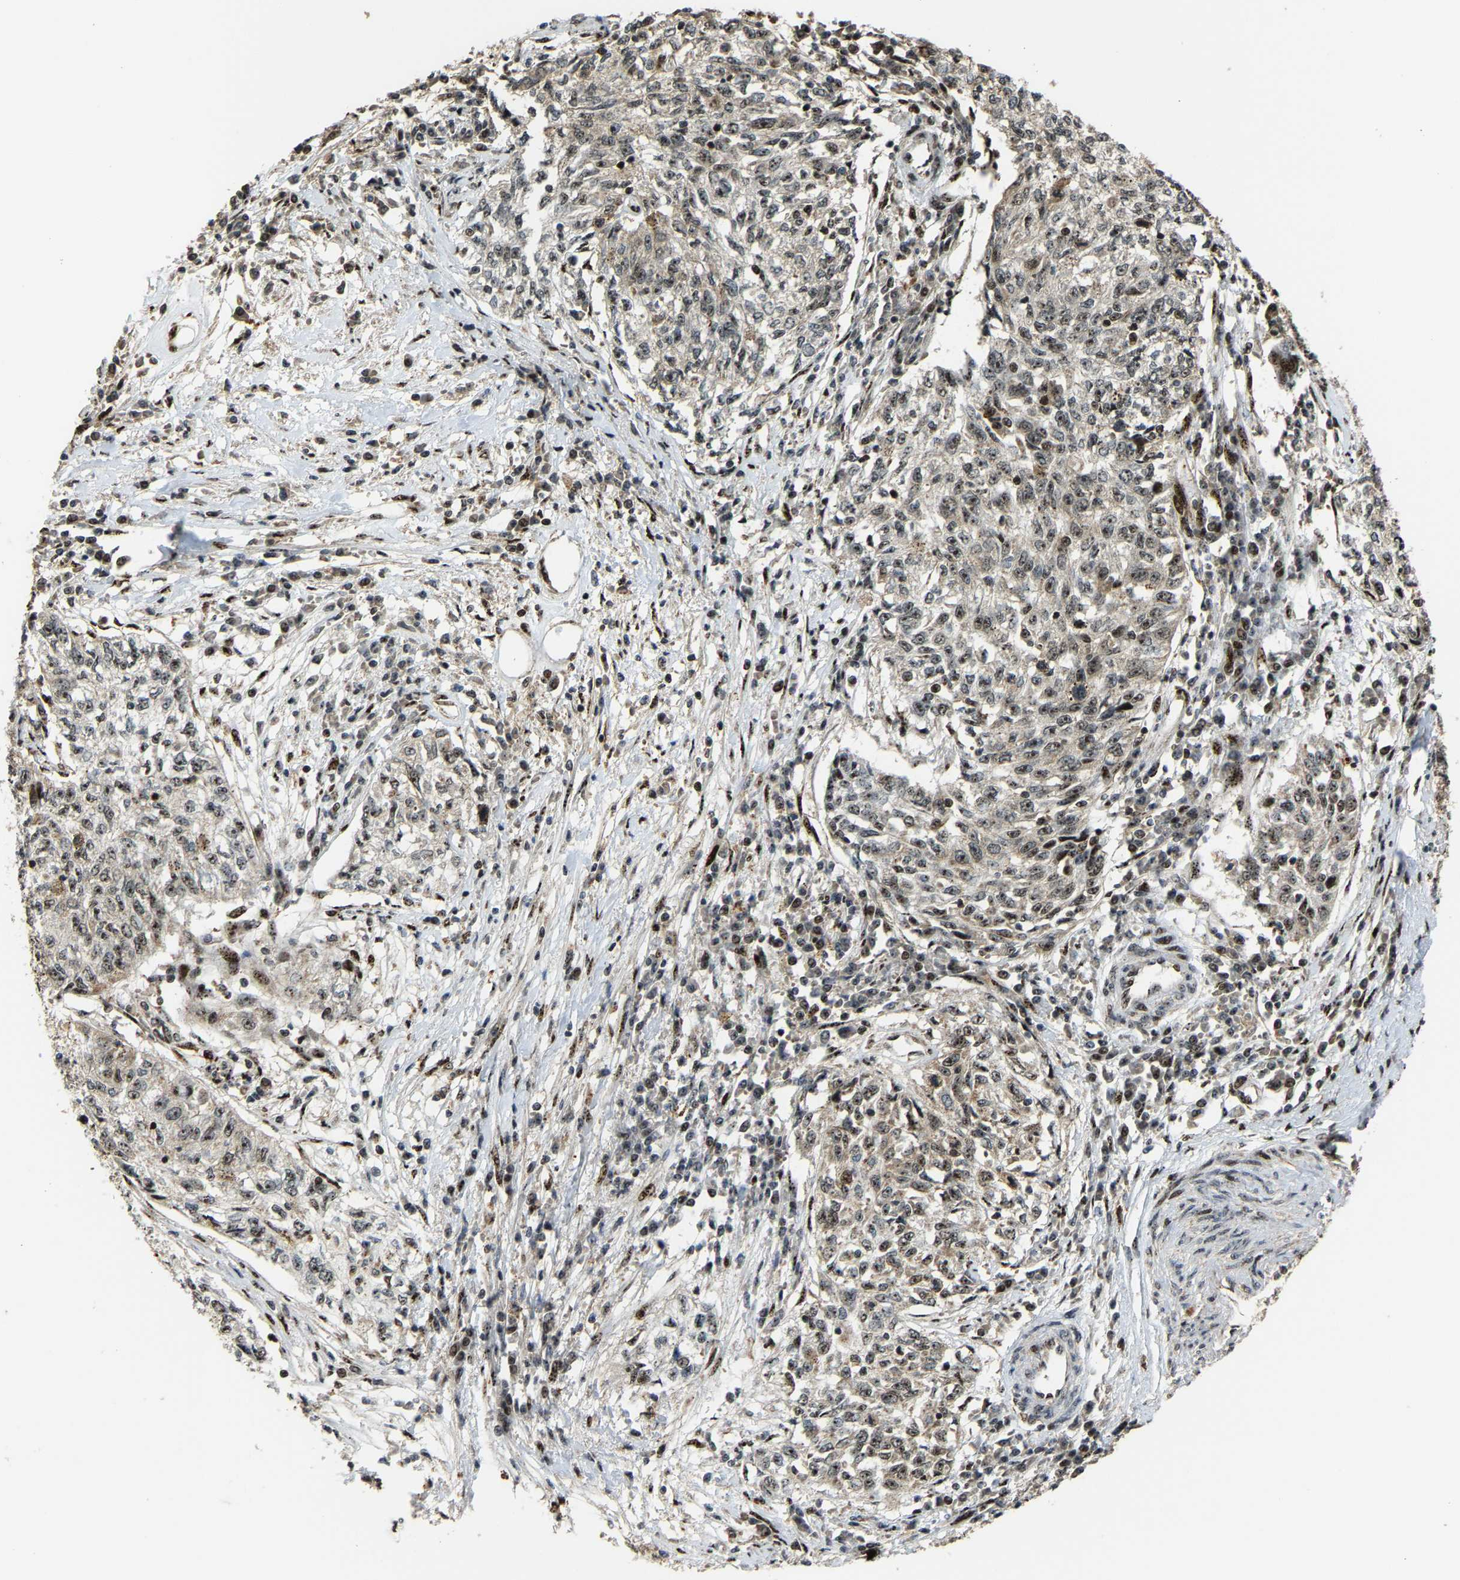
{"staining": {"intensity": "moderate", "quantity": ">75%", "location": "nuclear"}, "tissue": "cervical cancer", "cell_type": "Tumor cells", "image_type": "cancer", "snomed": [{"axis": "morphology", "description": "Squamous cell carcinoma, NOS"}, {"axis": "topography", "description": "Cervix"}], "caption": "Immunohistochemistry (IHC) (DAB) staining of cervical cancer reveals moderate nuclear protein expression in about >75% of tumor cells.", "gene": "ZNF687", "patient": {"sex": "female", "age": 57}}